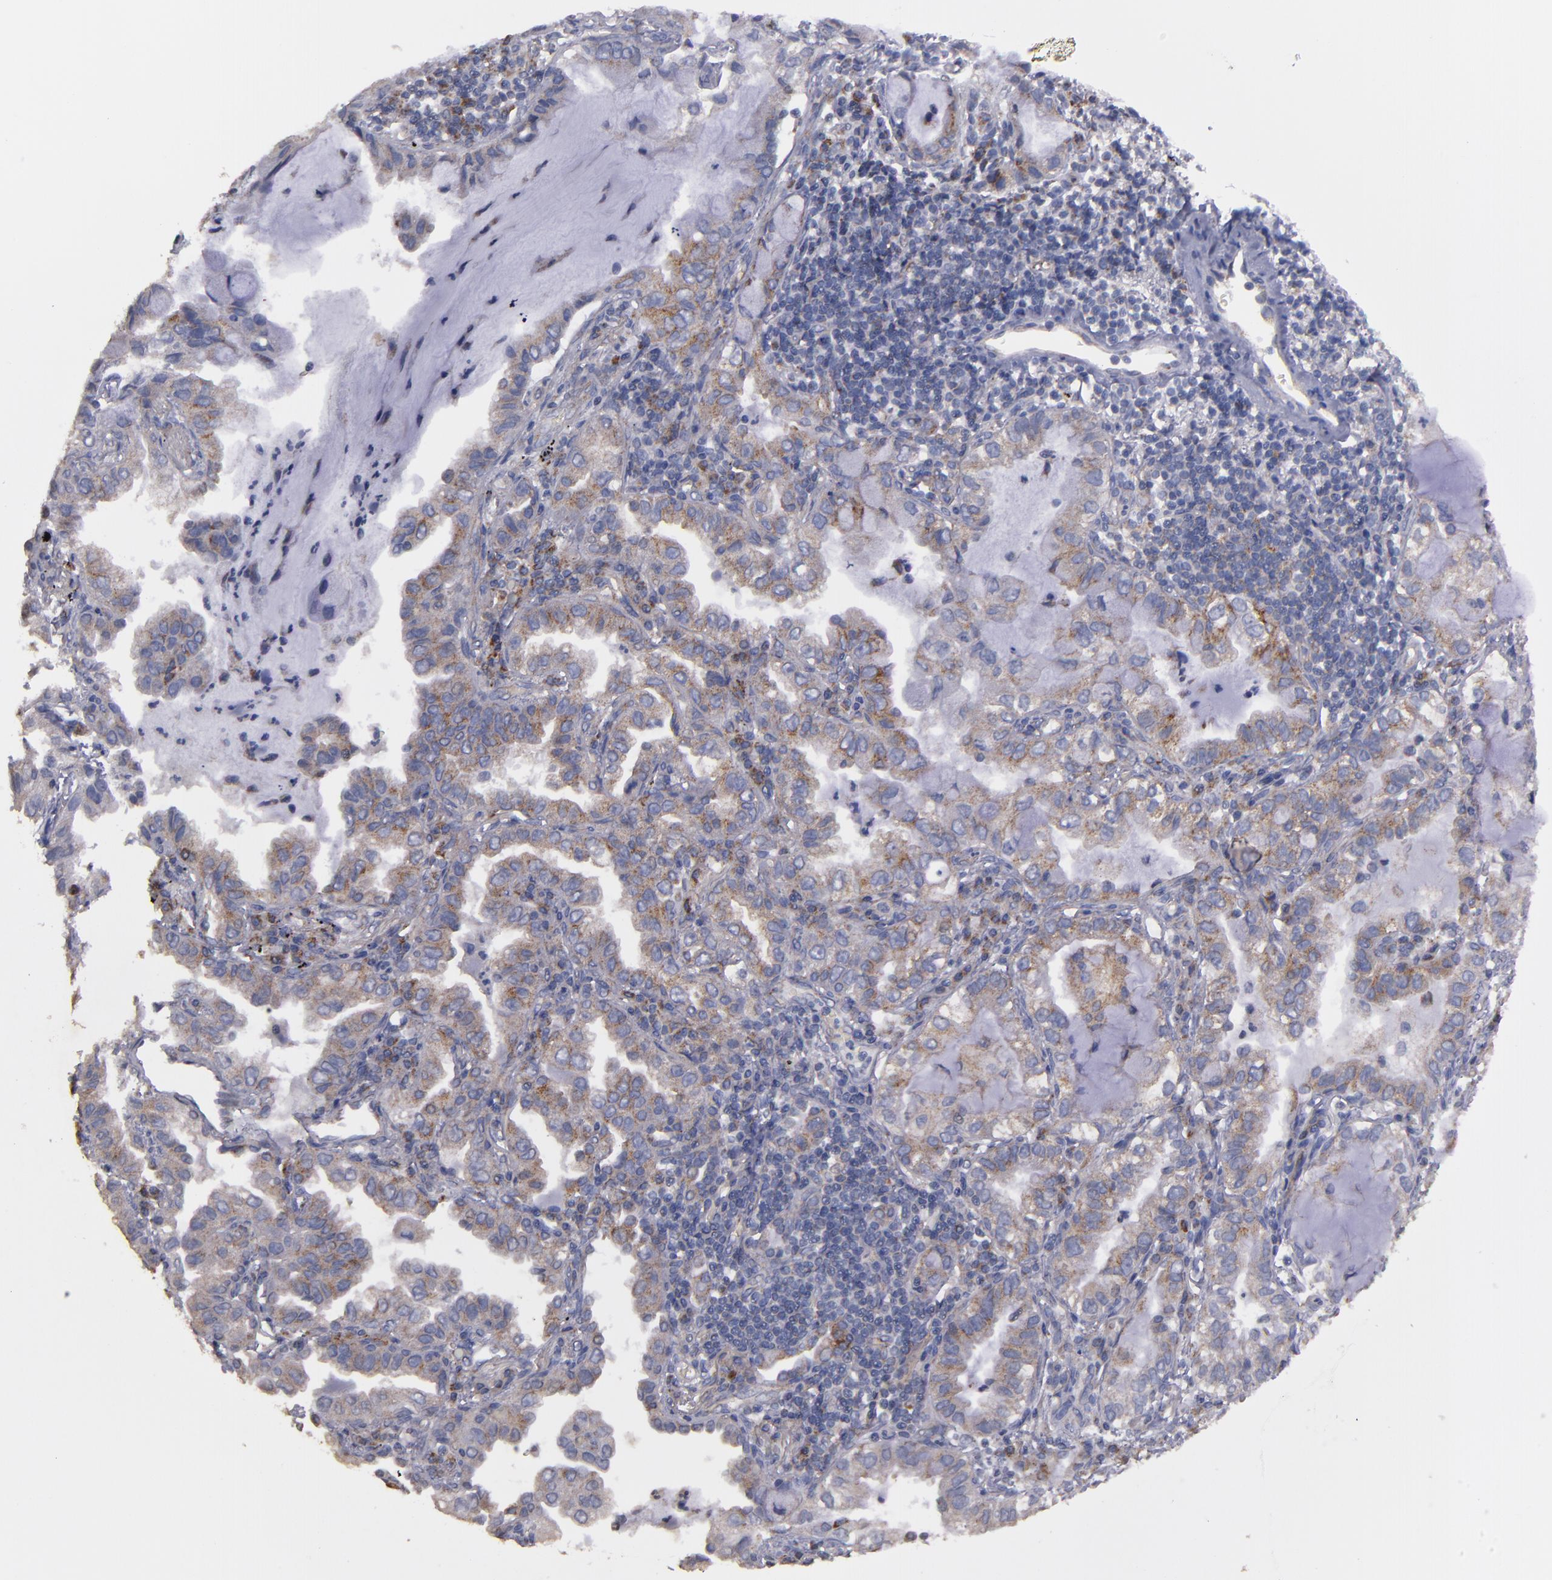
{"staining": {"intensity": "weak", "quantity": "25%-75%", "location": "cytoplasmic/membranous"}, "tissue": "lung cancer", "cell_type": "Tumor cells", "image_type": "cancer", "snomed": [{"axis": "morphology", "description": "Adenocarcinoma, NOS"}, {"axis": "topography", "description": "Lung"}], "caption": "The micrograph shows a brown stain indicating the presence of a protein in the cytoplasmic/membranous of tumor cells in lung adenocarcinoma.", "gene": "CLTA", "patient": {"sex": "female", "age": 50}}